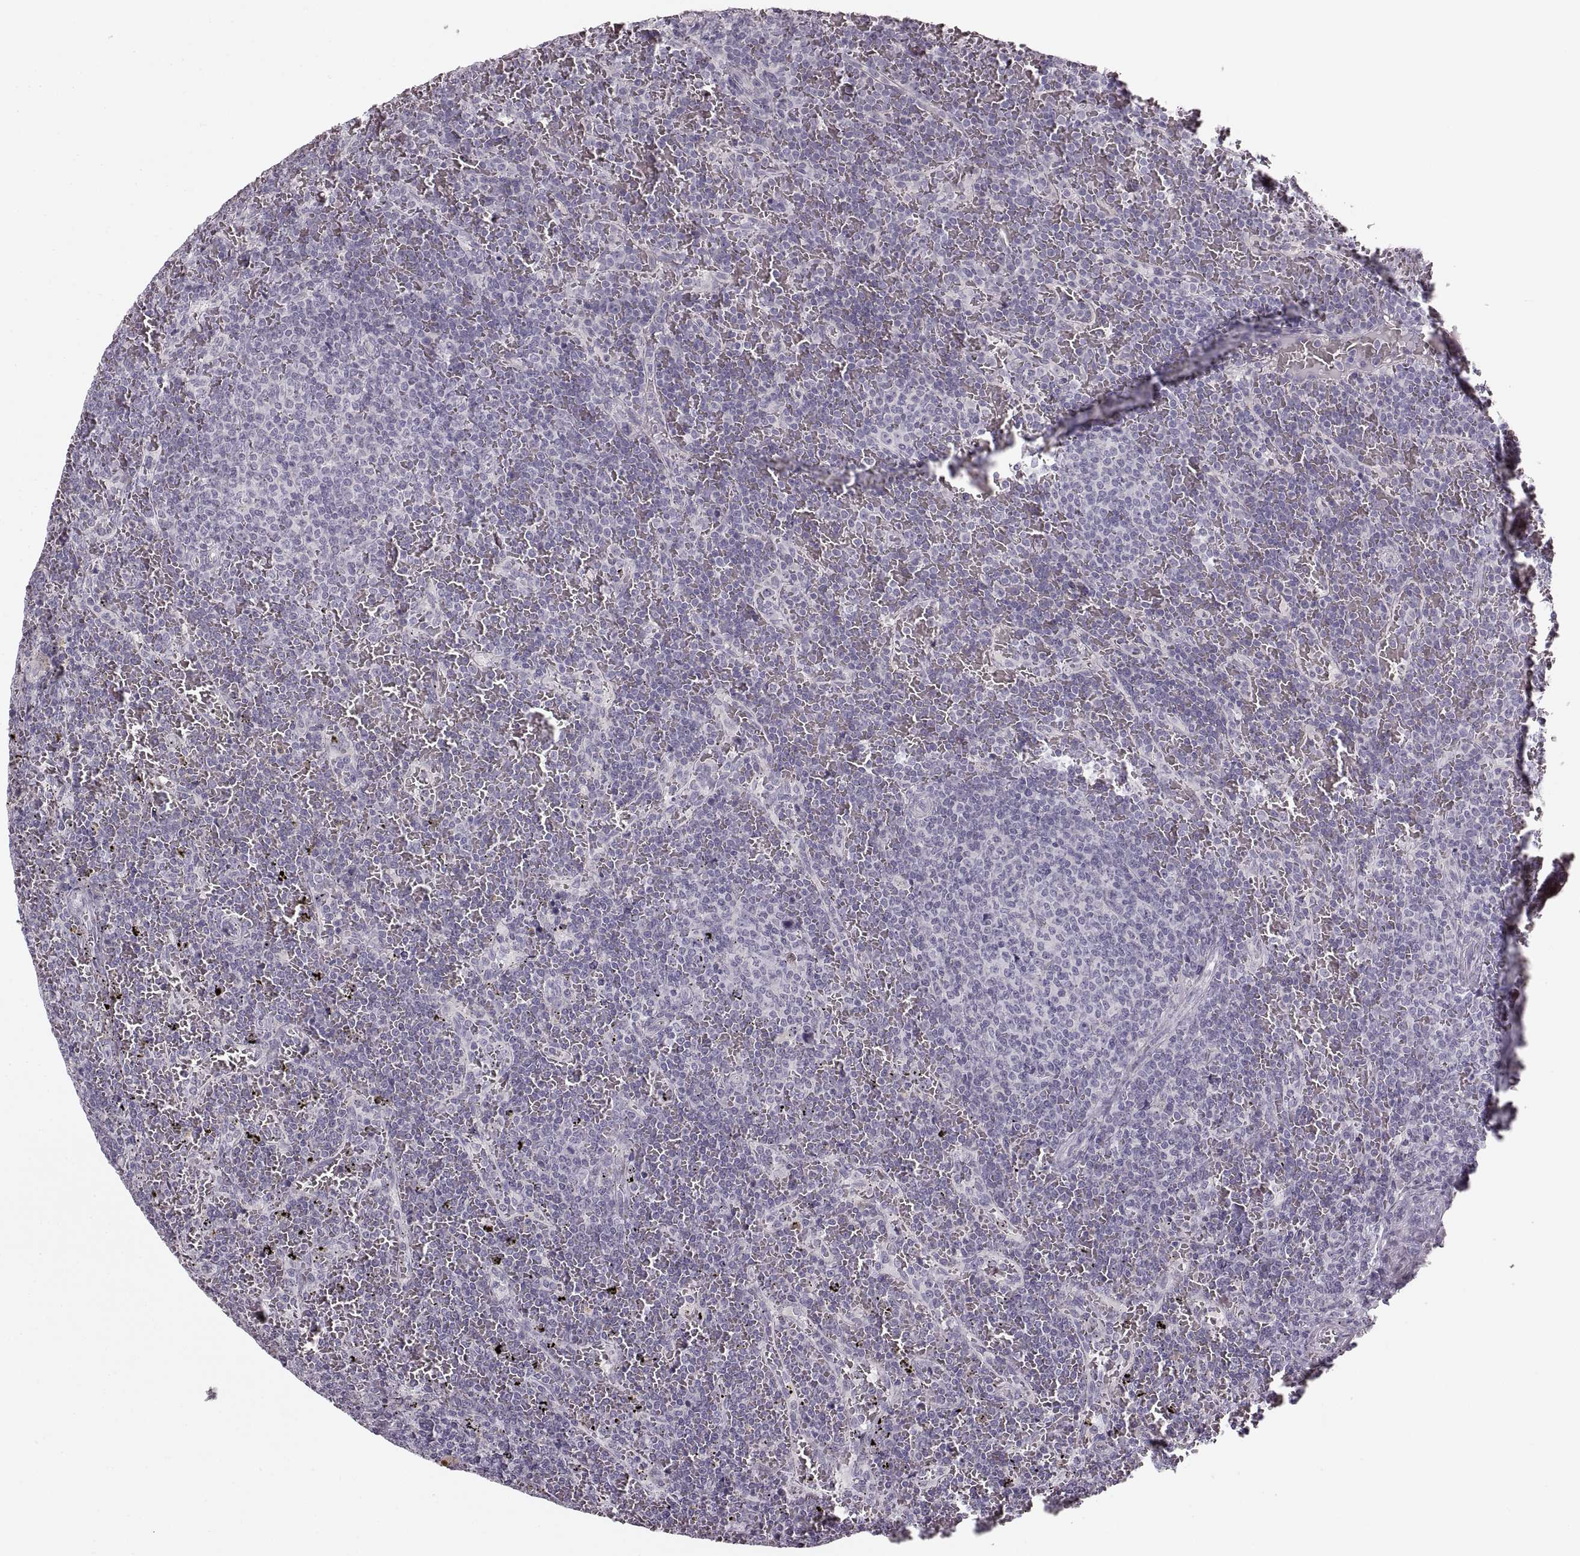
{"staining": {"intensity": "negative", "quantity": "none", "location": "none"}, "tissue": "lymphoma", "cell_type": "Tumor cells", "image_type": "cancer", "snomed": [{"axis": "morphology", "description": "Malignant lymphoma, non-Hodgkin's type, Low grade"}, {"axis": "topography", "description": "Spleen"}], "caption": "Immunohistochemistry (IHC) histopathology image of neoplastic tissue: human lymphoma stained with DAB (3,3'-diaminobenzidine) reveals no significant protein positivity in tumor cells.", "gene": "CNTN1", "patient": {"sex": "female", "age": 77}}